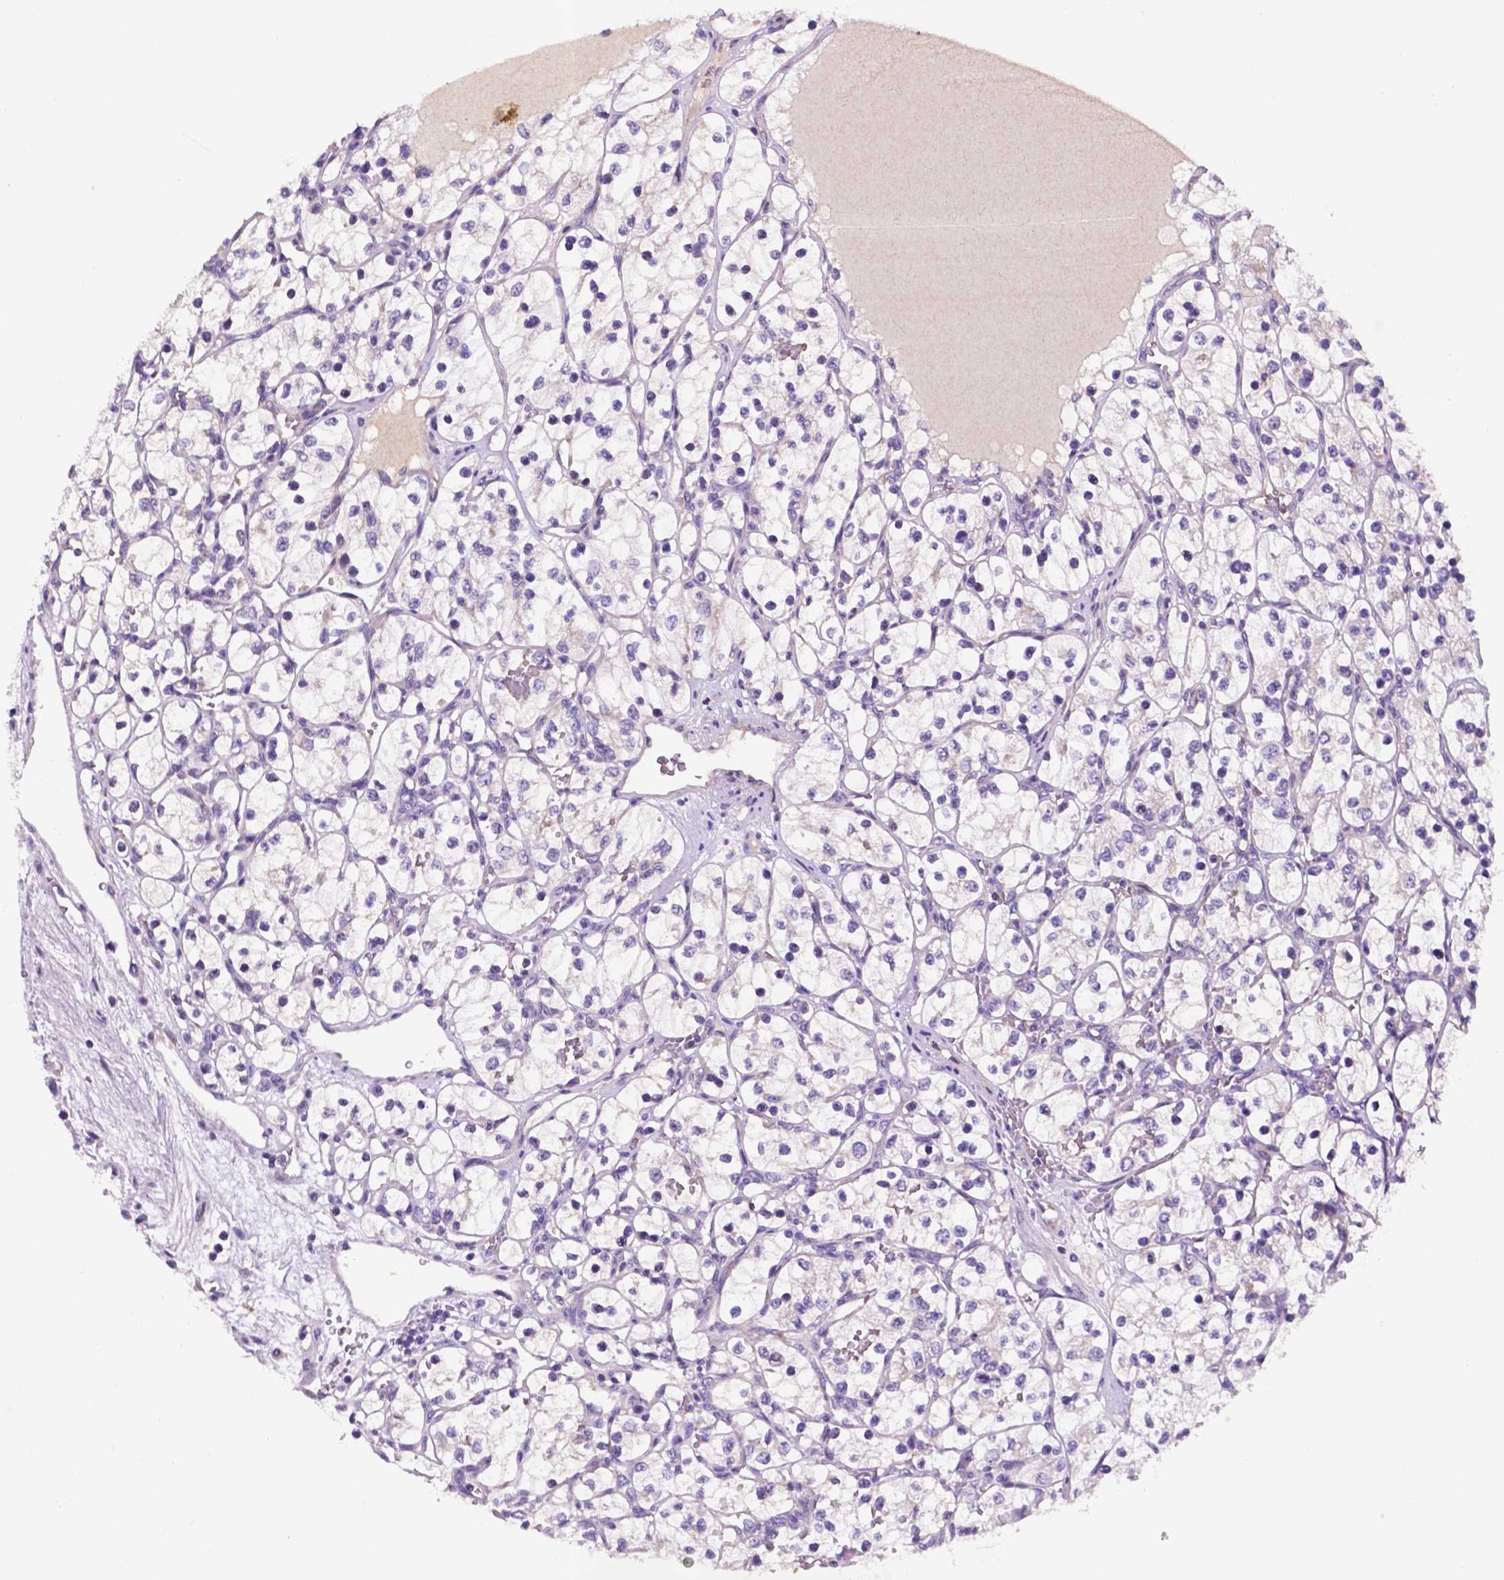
{"staining": {"intensity": "negative", "quantity": "none", "location": "none"}, "tissue": "renal cancer", "cell_type": "Tumor cells", "image_type": "cancer", "snomed": [{"axis": "morphology", "description": "Adenocarcinoma, NOS"}, {"axis": "topography", "description": "Kidney"}], "caption": "There is no significant expression in tumor cells of renal cancer.", "gene": "TM4SF20", "patient": {"sex": "female", "age": 69}}